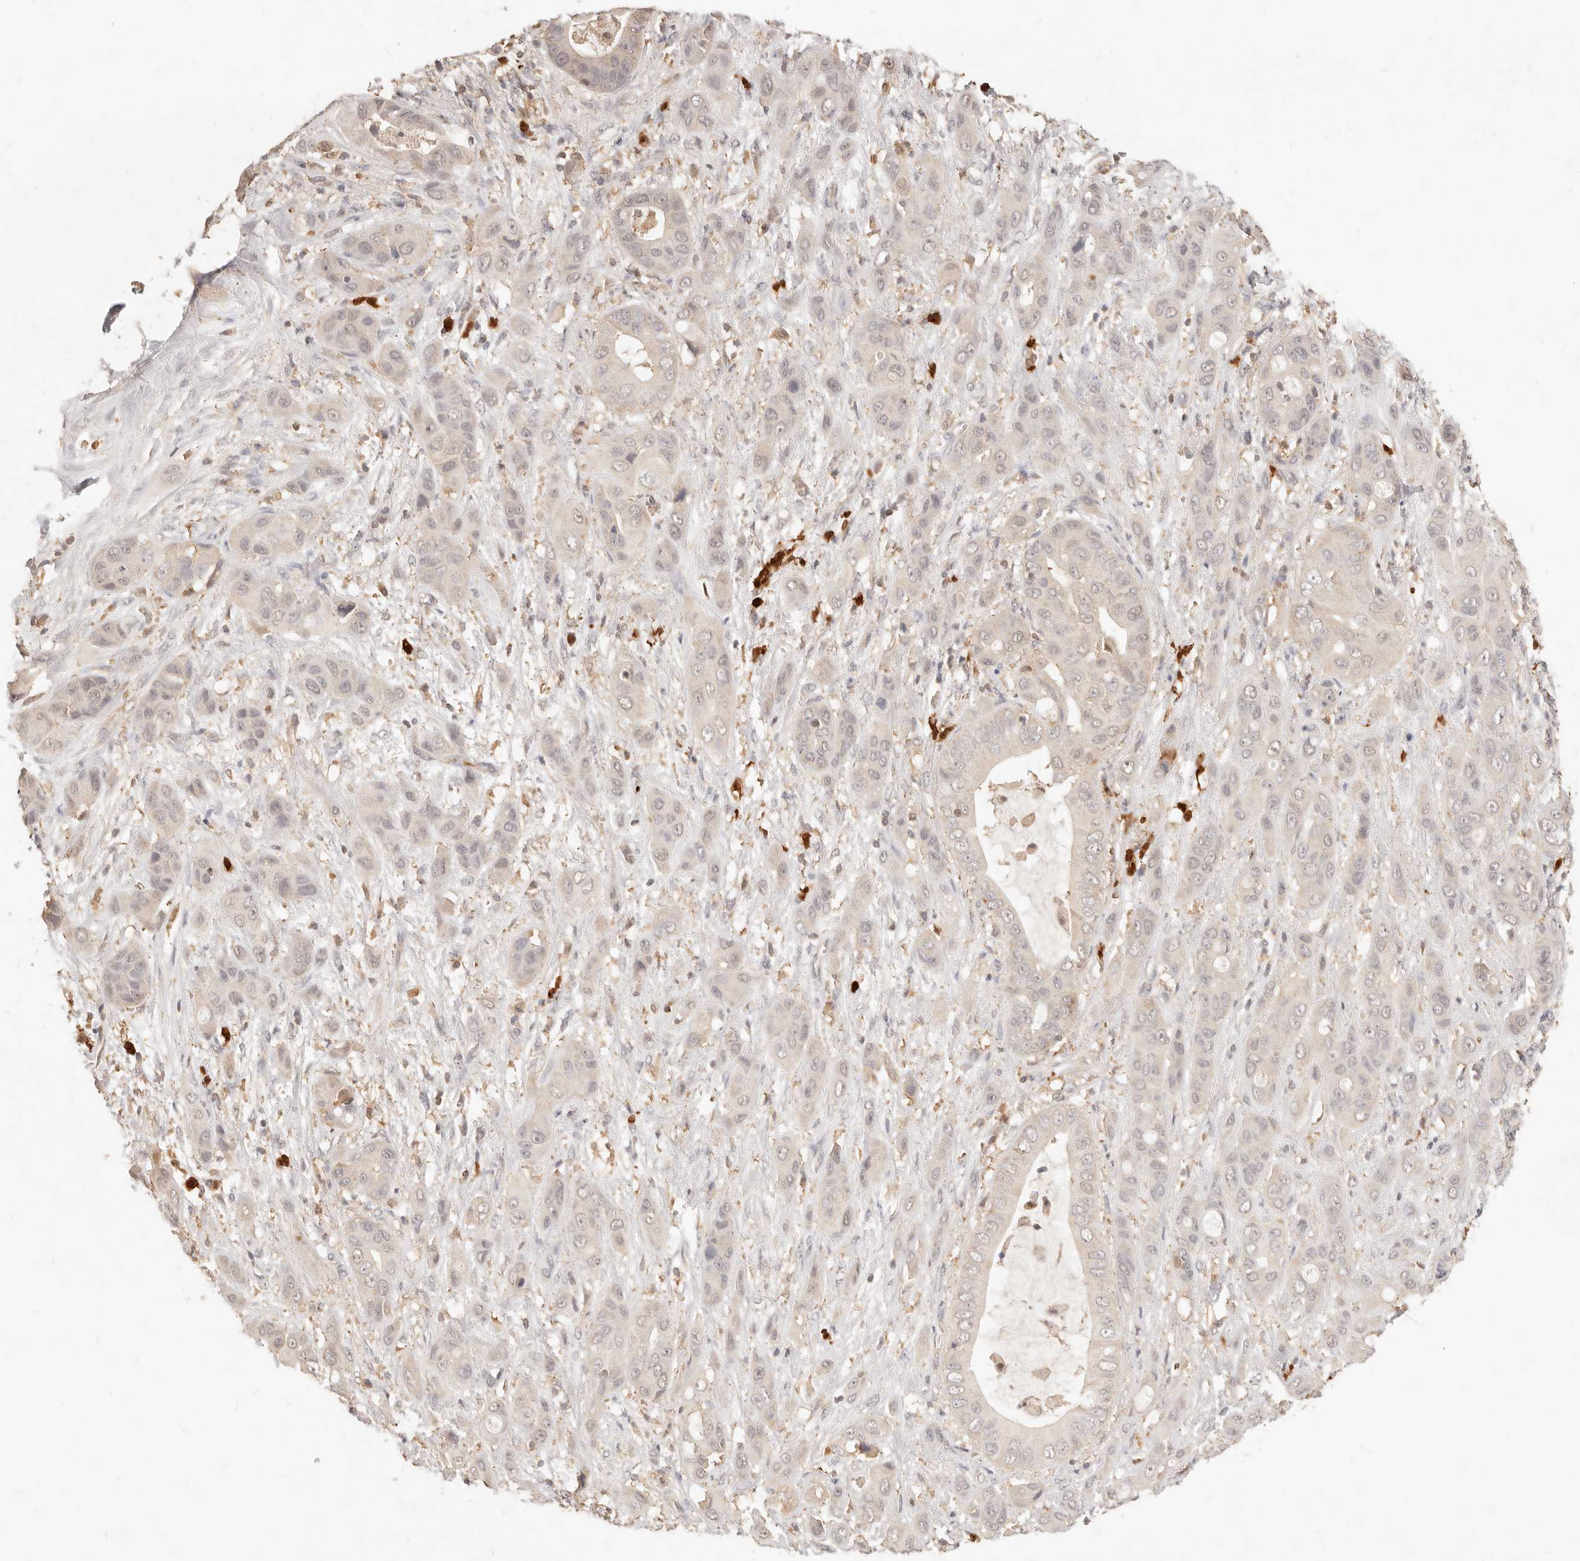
{"staining": {"intensity": "weak", "quantity": "<25%", "location": "nuclear"}, "tissue": "liver cancer", "cell_type": "Tumor cells", "image_type": "cancer", "snomed": [{"axis": "morphology", "description": "Cholangiocarcinoma"}, {"axis": "topography", "description": "Liver"}], "caption": "The image displays no staining of tumor cells in liver cancer (cholangiocarcinoma). (IHC, brightfield microscopy, high magnification).", "gene": "TMTC2", "patient": {"sex": "female", "age": 52}}